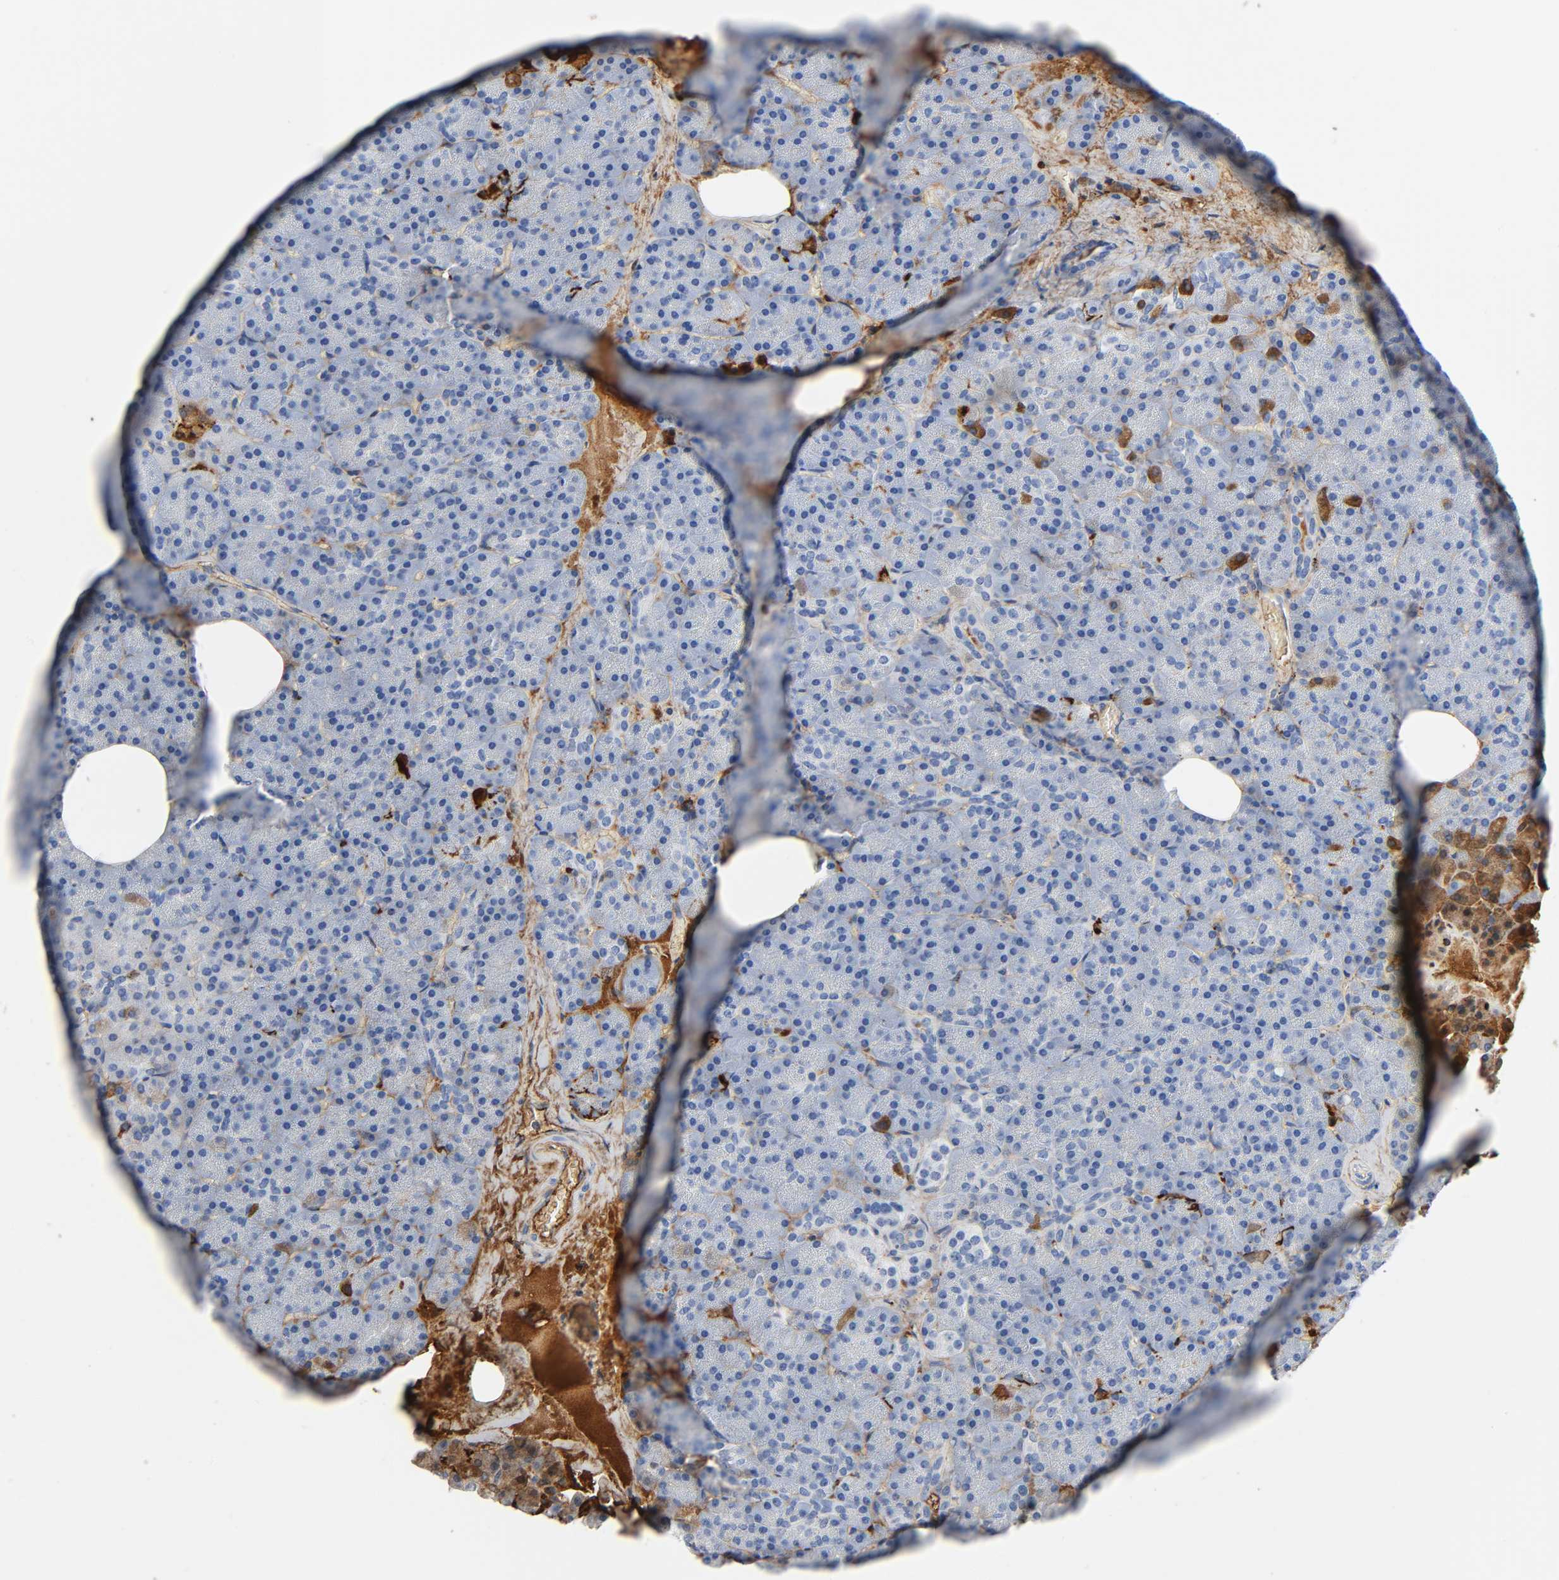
{"staining": {"intensity": "negative", "quantity": "none", "location": "none"}, "tissue": "pancreas", "cell_type": "Exocrine glandular cells", "image_type": "normal", "snomed": [{"axis": "morphology", "description": "Normal tissue, NOS"}, {"axis": "topography", "description": "Pancreas"}], "caption": "Exocrine glandular cells show no significant staining in normal pancreas. (IHC, brightfield microscopy, high magnification).", "gene": "C3", "patient": {"sex": "female", "age": 35}}